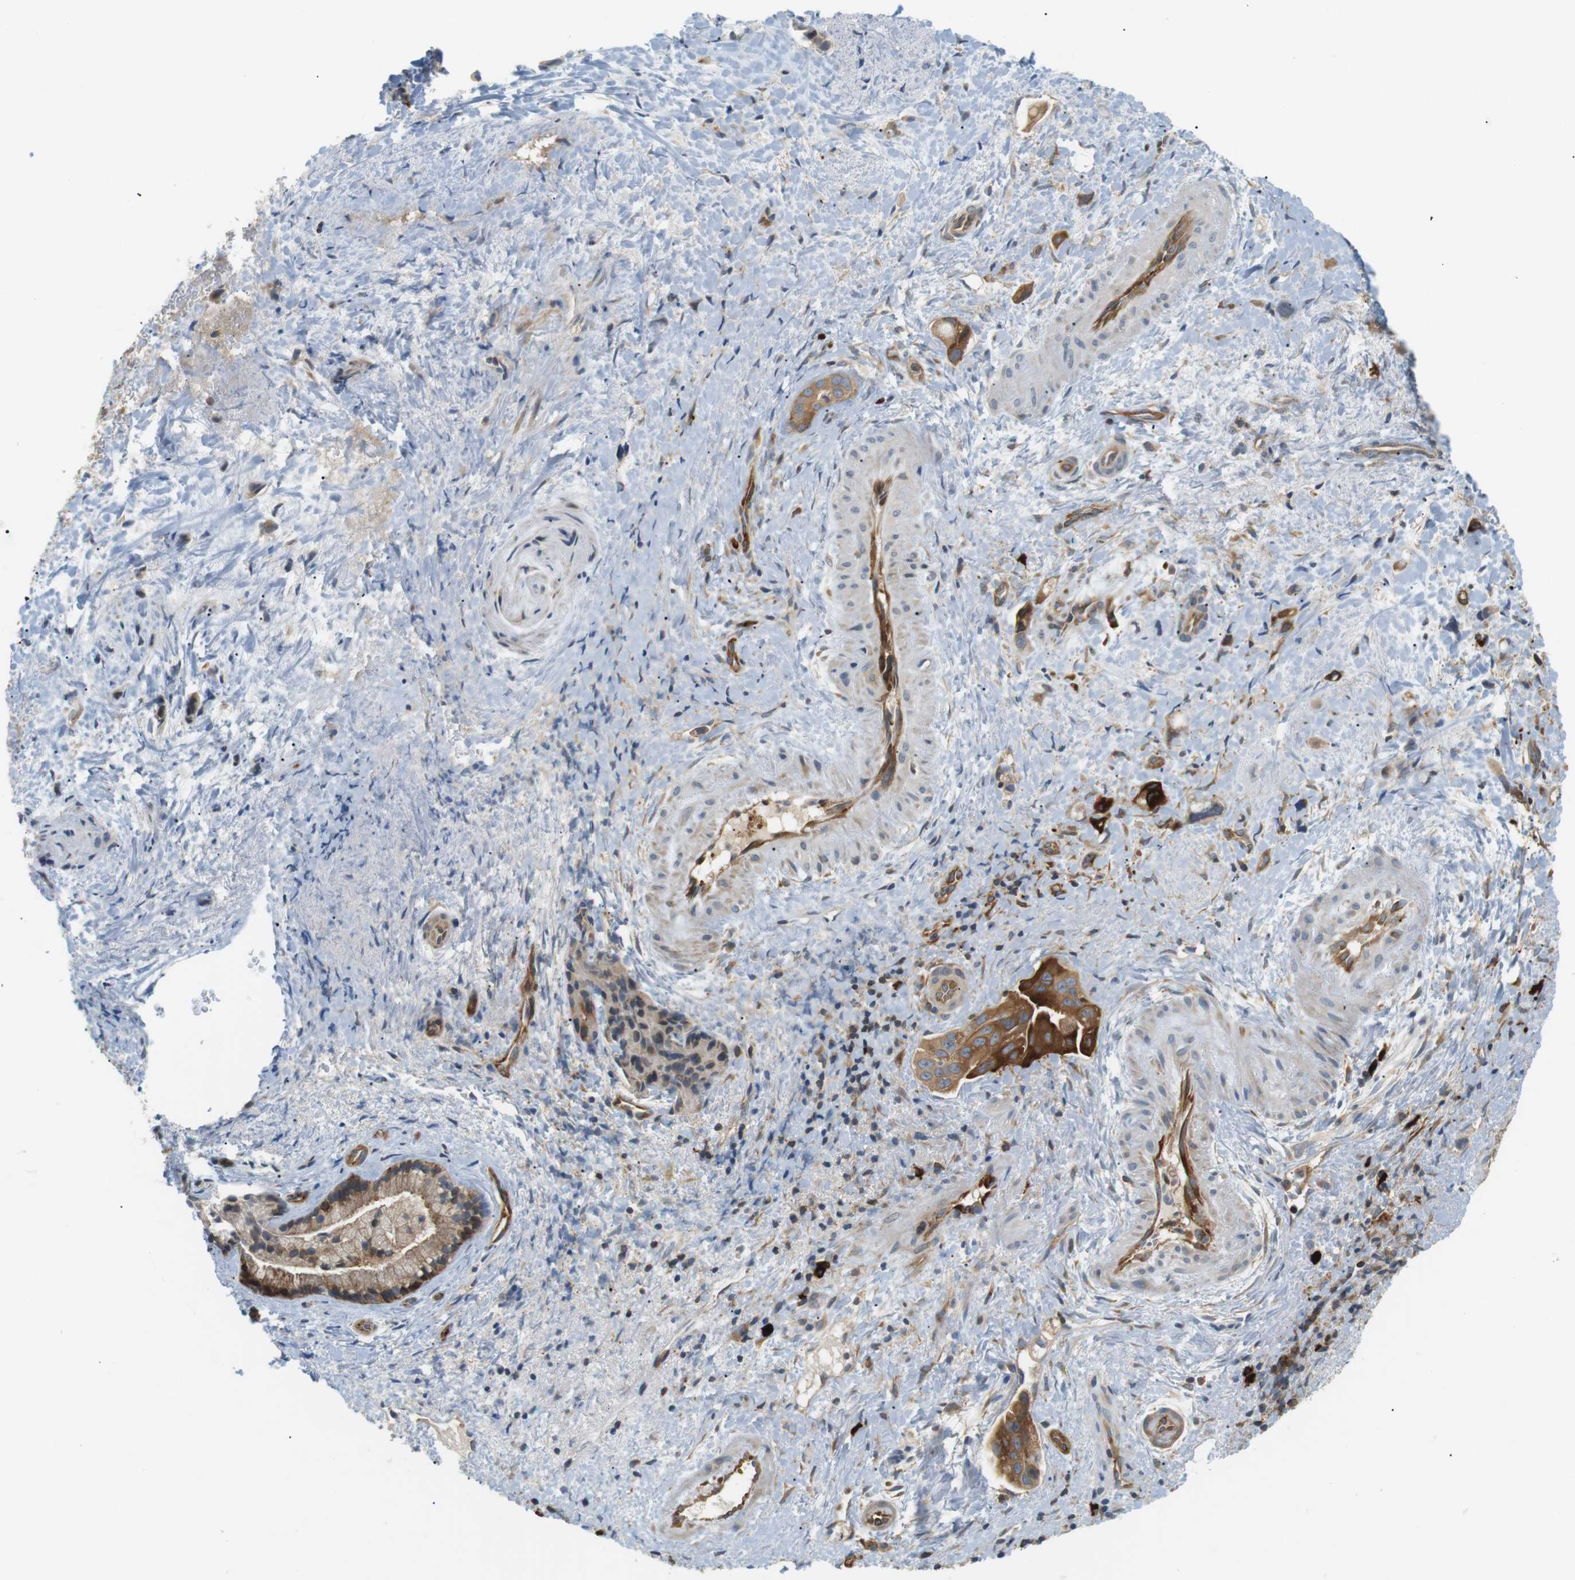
{"staining": {"intensity": "moderate", "quantity": ">75%", "location": "cytoplasmic/membranous"}, "tissue": "liver cancer", "cell_type": "Tumor cells", "image_type": "cancer", "snomed": [{"axis": "morphology", "description": "Cholangiocarcinoma"}, {"axis": "topography", "description": "Liver"}], "caption": "IHC (DAB (3,3'-diaminobenzidine)) staining of liver cholangiocarcinoma shows moderate cytoplasmic/membranous protein staining in approximately >75% of tumor cells.", "gene": "TMEM200A", "patient": {"sex": "female", "age": 65}}